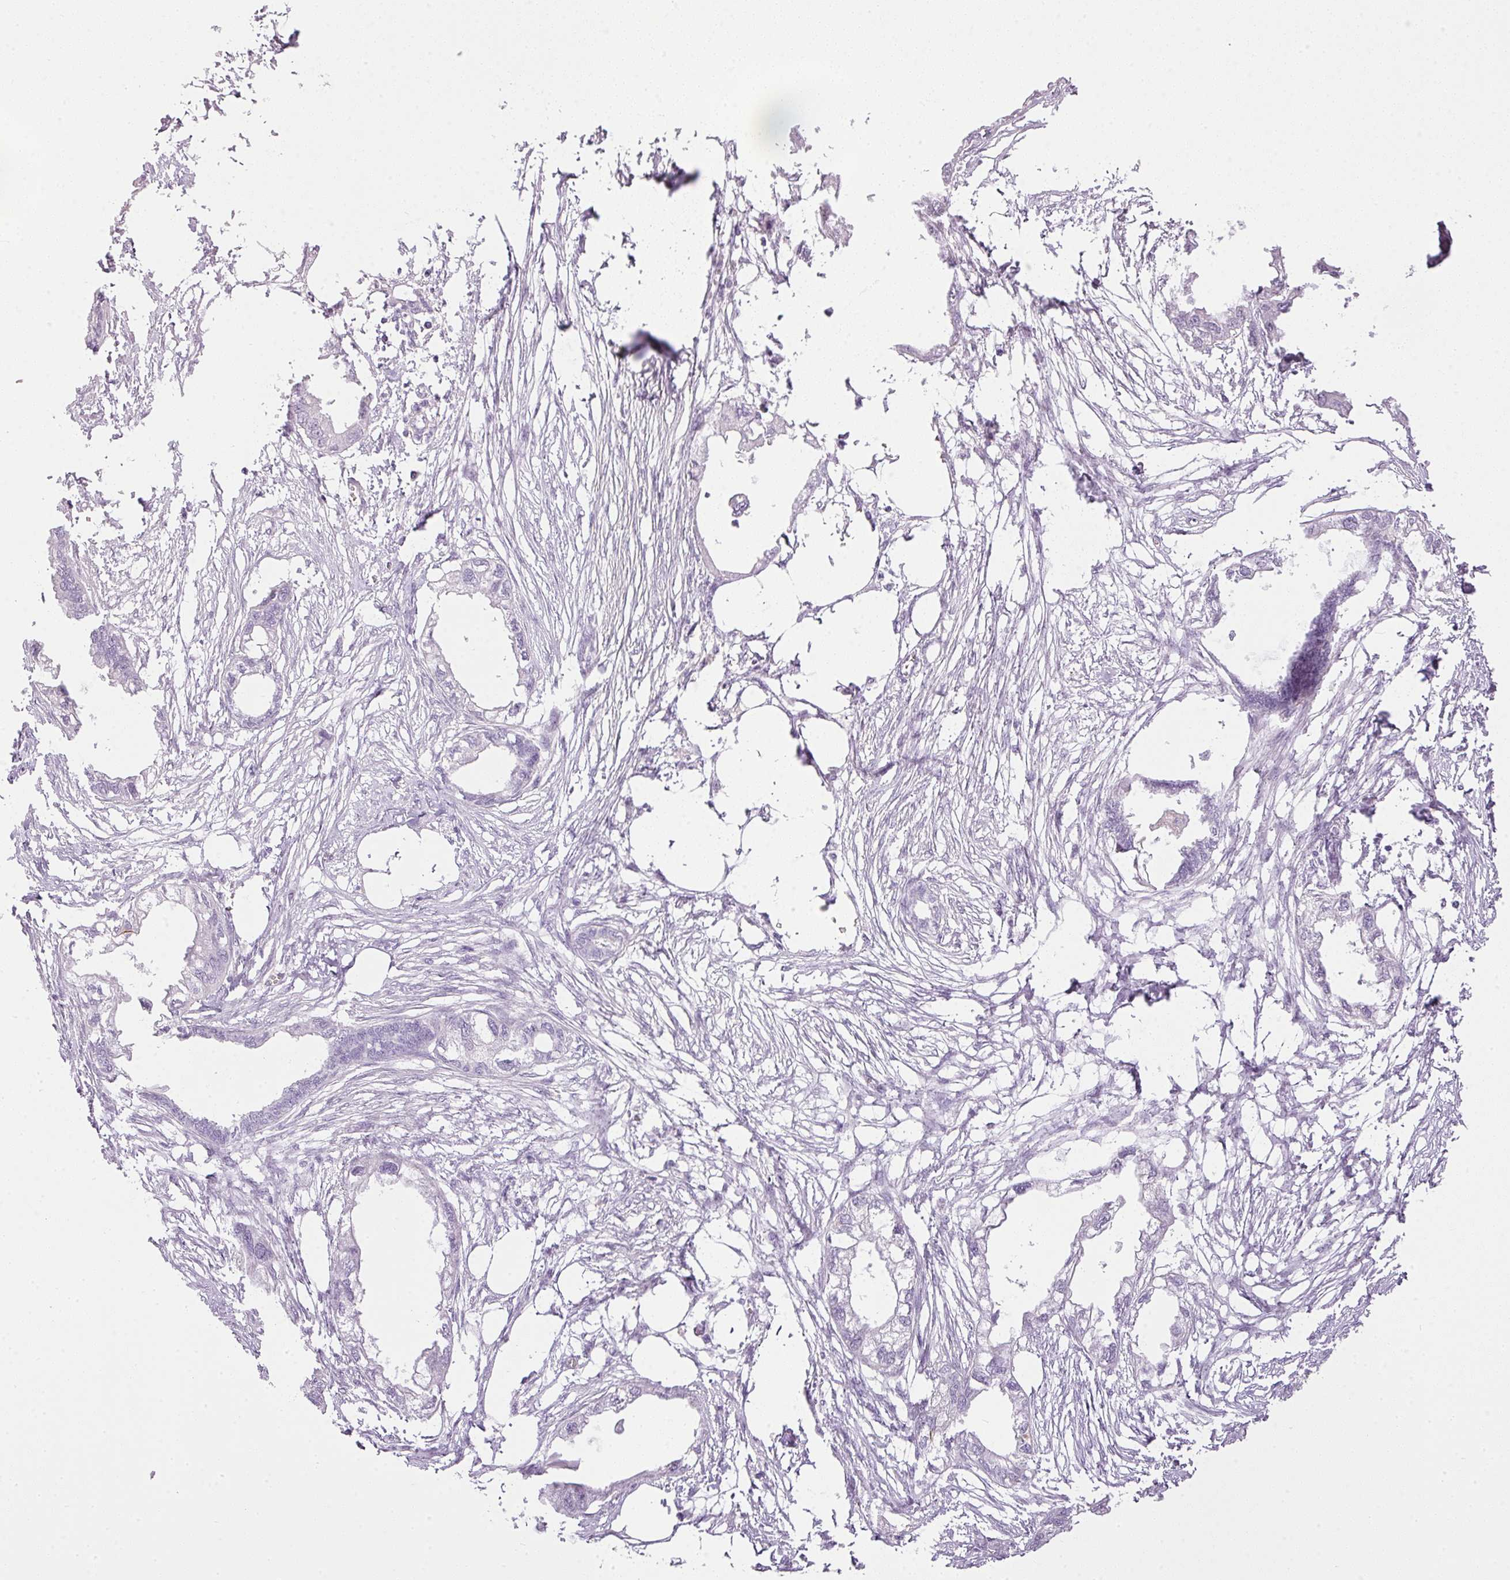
{"staining": {"intensity": "negative", "quantity": "none", "location": "none"}, "tissue": "endometrial cancer", "cell_type": "Tumor cells", "image_type": "cancer", "snomed": [{"axis": "morphology", "description": "Adenocarcinoma, NOS"}, {"axis": "morphology", "description": "Adenocarcinoma, metastatic, NOS"}, {"axis": "topography", "description": "Adipose tissue"}, {"axis": "topography", "description": "Endometrium"}], "caption": "High power microscopy micrograph of an immunohistochemistry photomicrograph of adenocarcinoma (endometrial), revealing no significant positivity in tumor cells.", "gene": "RAX2", "patient": {"sex": "female", "age": 67}}